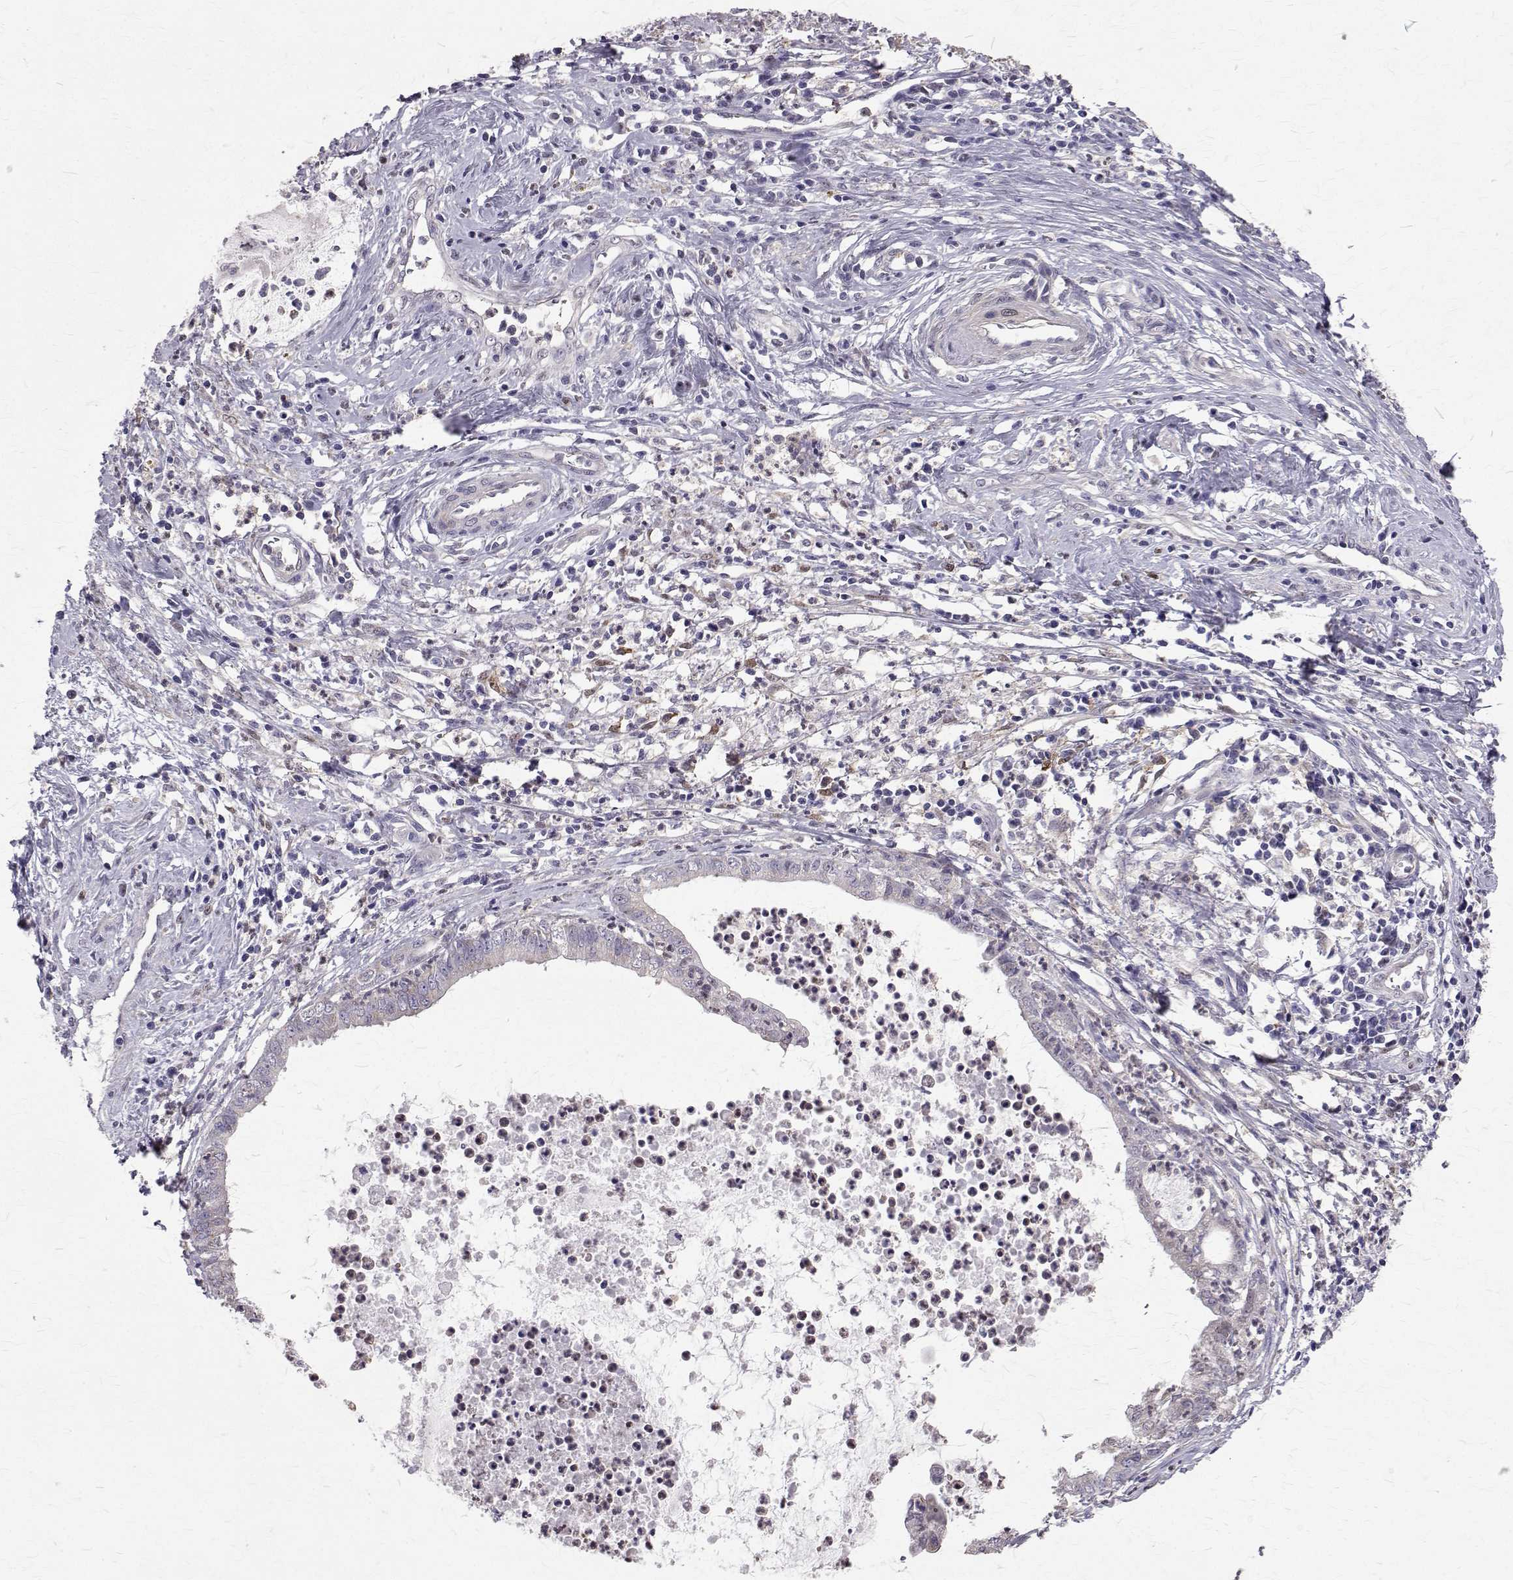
{"staining": {"intensity": "negative", "quantity": "none", "location": "none"}, "tissue": "cervical cancer", "cell_type": "Tumor cells", "image_type": "cancer", "snomed": [{"axis": "morphology", "description": "Normal tissue, NOS"}, {"axis": "morphology", "description": "Adenocarcinoma, NOS"}, {"axis": "topography", "description": "Cervix"}], "caption": "IHC of adenocarcinoma (cervical) shows no positivity in tumor cells. (Brightfield microscopy of DAB (3,3'-diaminobenzidine) IHC at high magnification).", "gene": "CCDC89", "patient": {"sex": "female", "age": 38}}